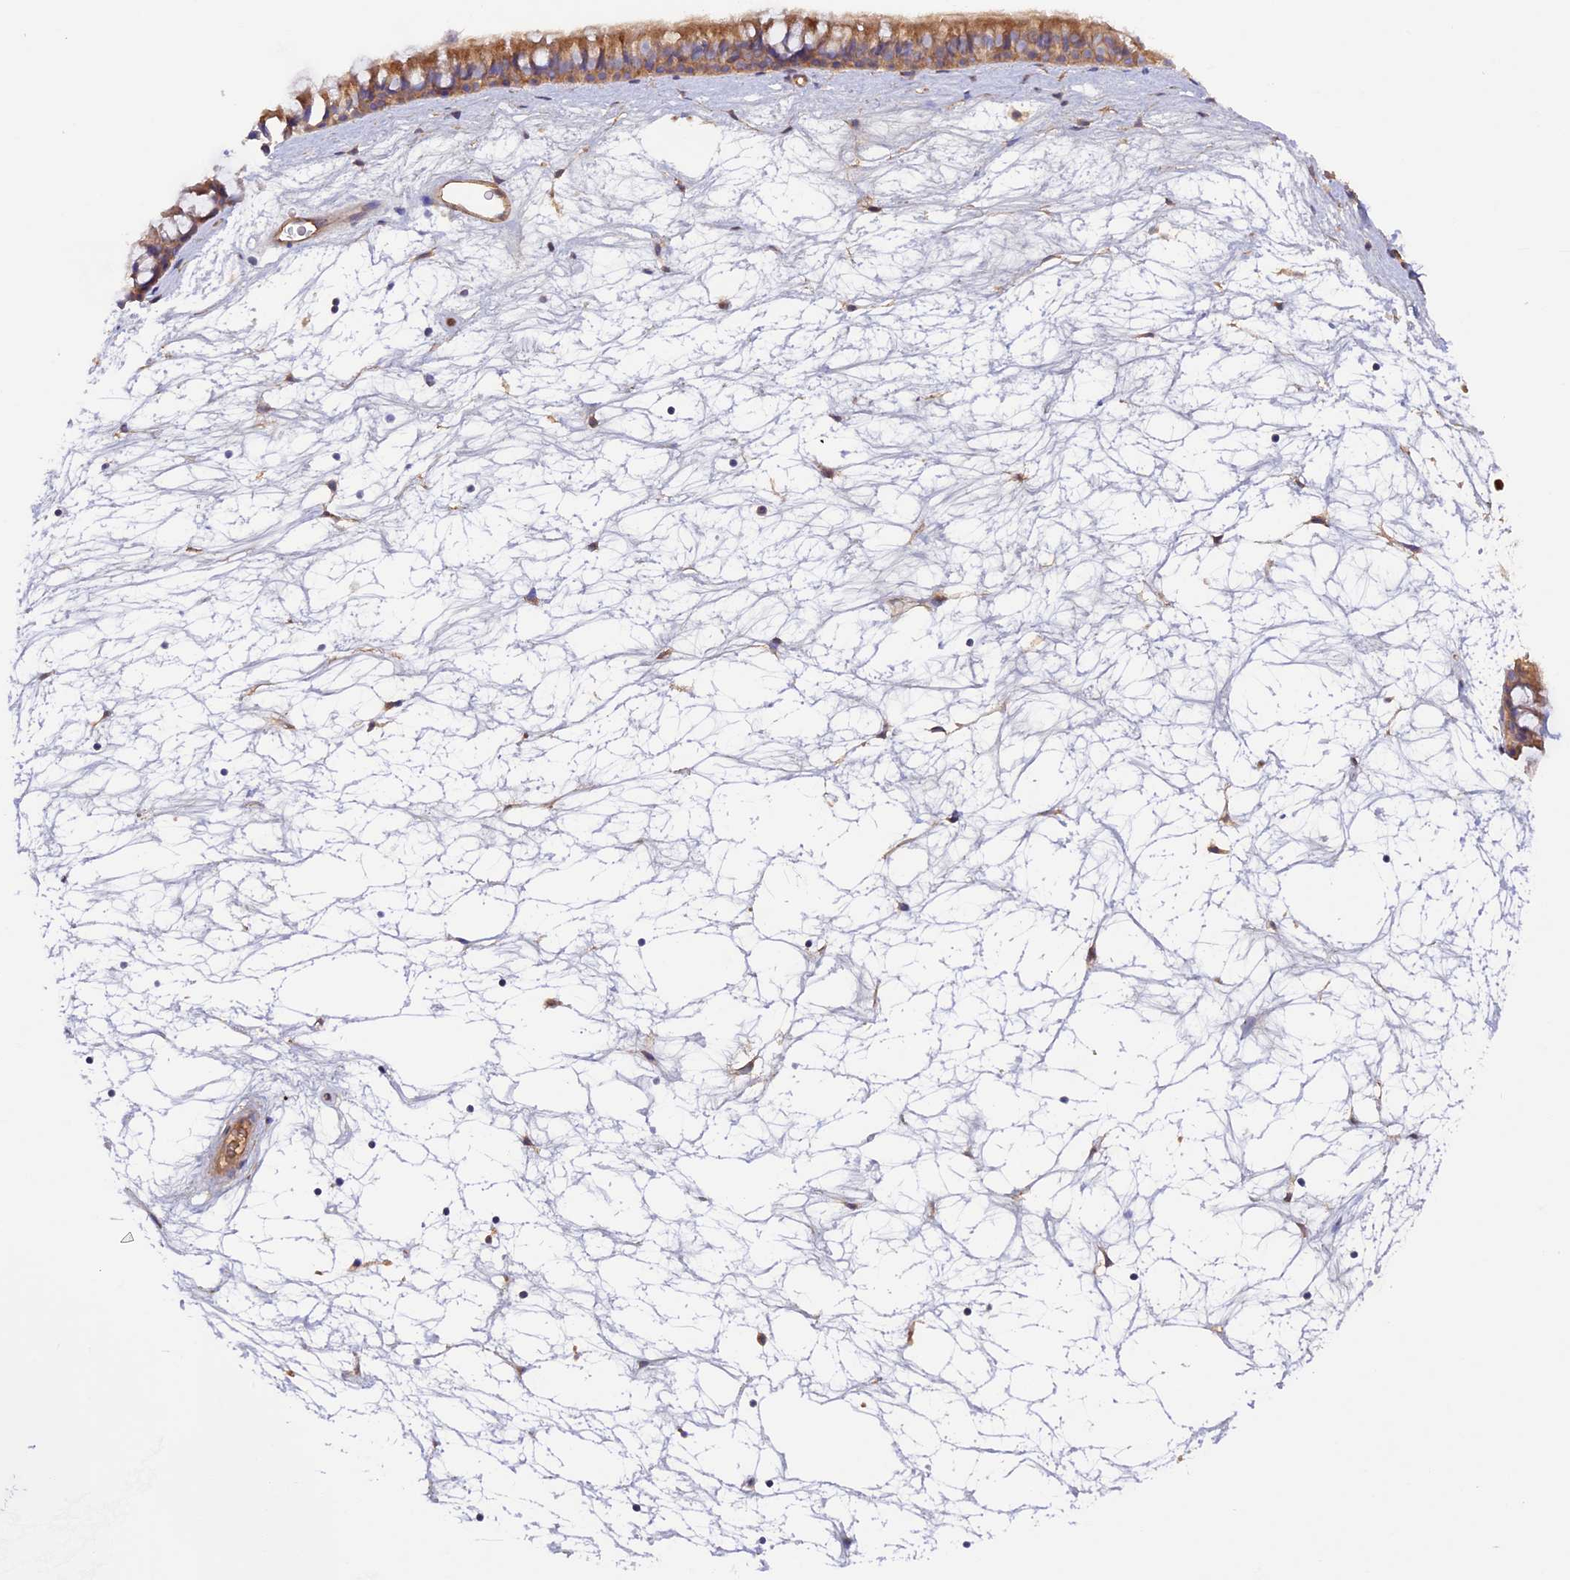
{"staining": {"intensity": "moderate", "quantity": ">75%", "location": "cytoplasmic/membranous"}, "tissue": "nasopharynx", "cell_type": "Respiratory epithelial cells", "image_type": "normal", "snomed": [{"axis": "morphology", "description": "Normal tissue, NOS"}, {"axis": "topography", "description": "Nasopharynx"}], "caption": "The micrograph demonstrates staining of benign nasopharynx, revealing moderate cytoplasmic/membranous protein positivity (brown color) within respiratory epithelial cells. The staining was performed using DAB to visualize the protein expression in brown, while the nuclei were stained in blue with hematoxylin (Magnification: 20x).", "gene": "DUS3L", "patient": {"sex": "male", "age": 64}}